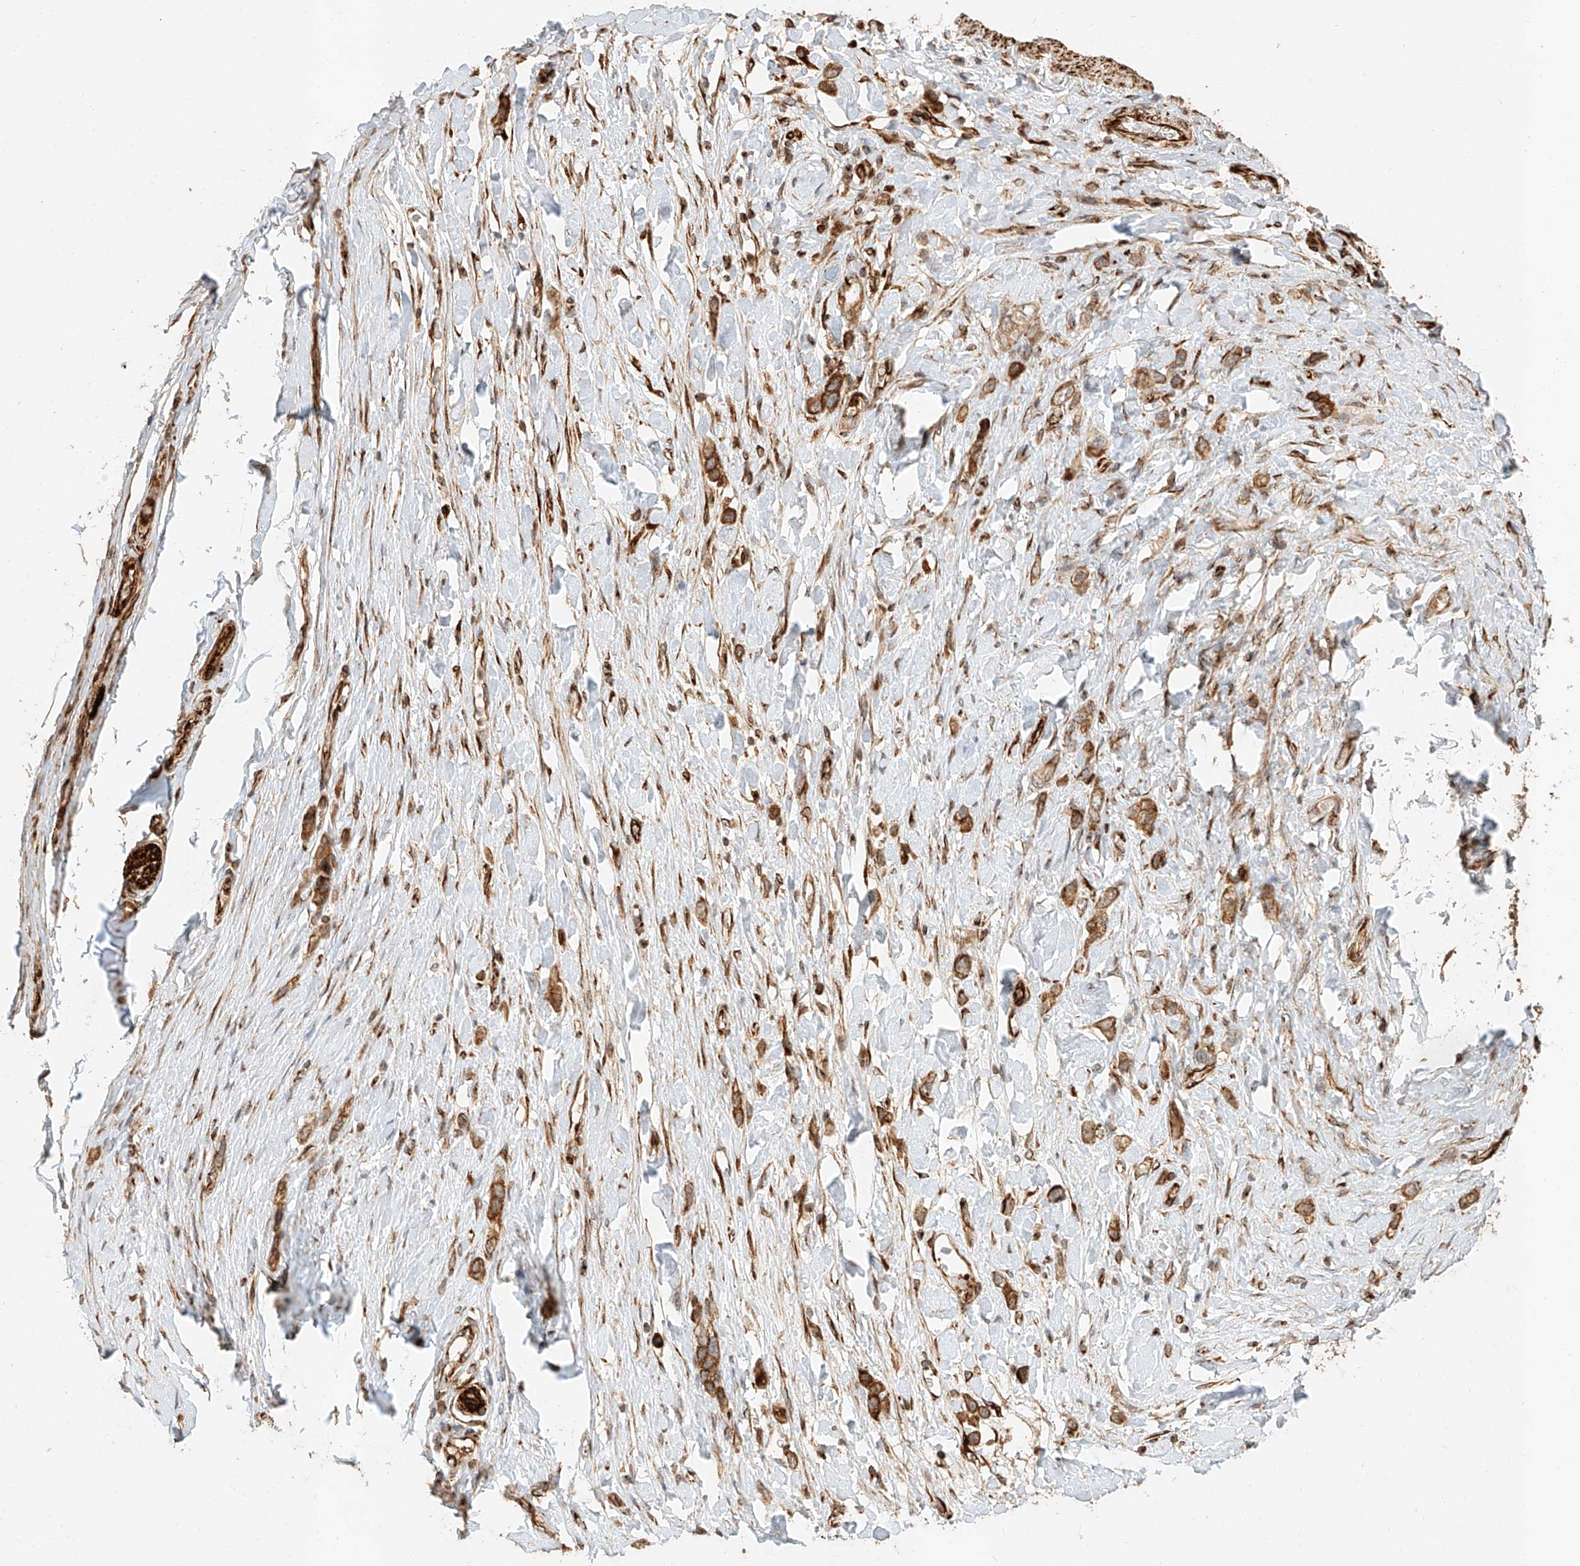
{"staining": {"intensity": "moderate", "quantity": ">75%", "location": "cytoplasmic/membranous"}, "tissue": "stomach cancer", "cell_type": "Tumor cells", "image_type": "cancer", "snomed": [{"axis": "morphology", "description": "Adenocarcinoma, NOS"}, {"axis": "topography", "description": "Stomach"}], "caption": "Immunohistochemistry histopathology image of adenocarcinoma (stomach) stained for a protein (brown), which exhibits medium levels of moderate cytoplasmic/membranous positivity in approximately >75% of tumor cells.", "gene": "NAP1L1", "patient": {"sex": "female", "age": 65}}